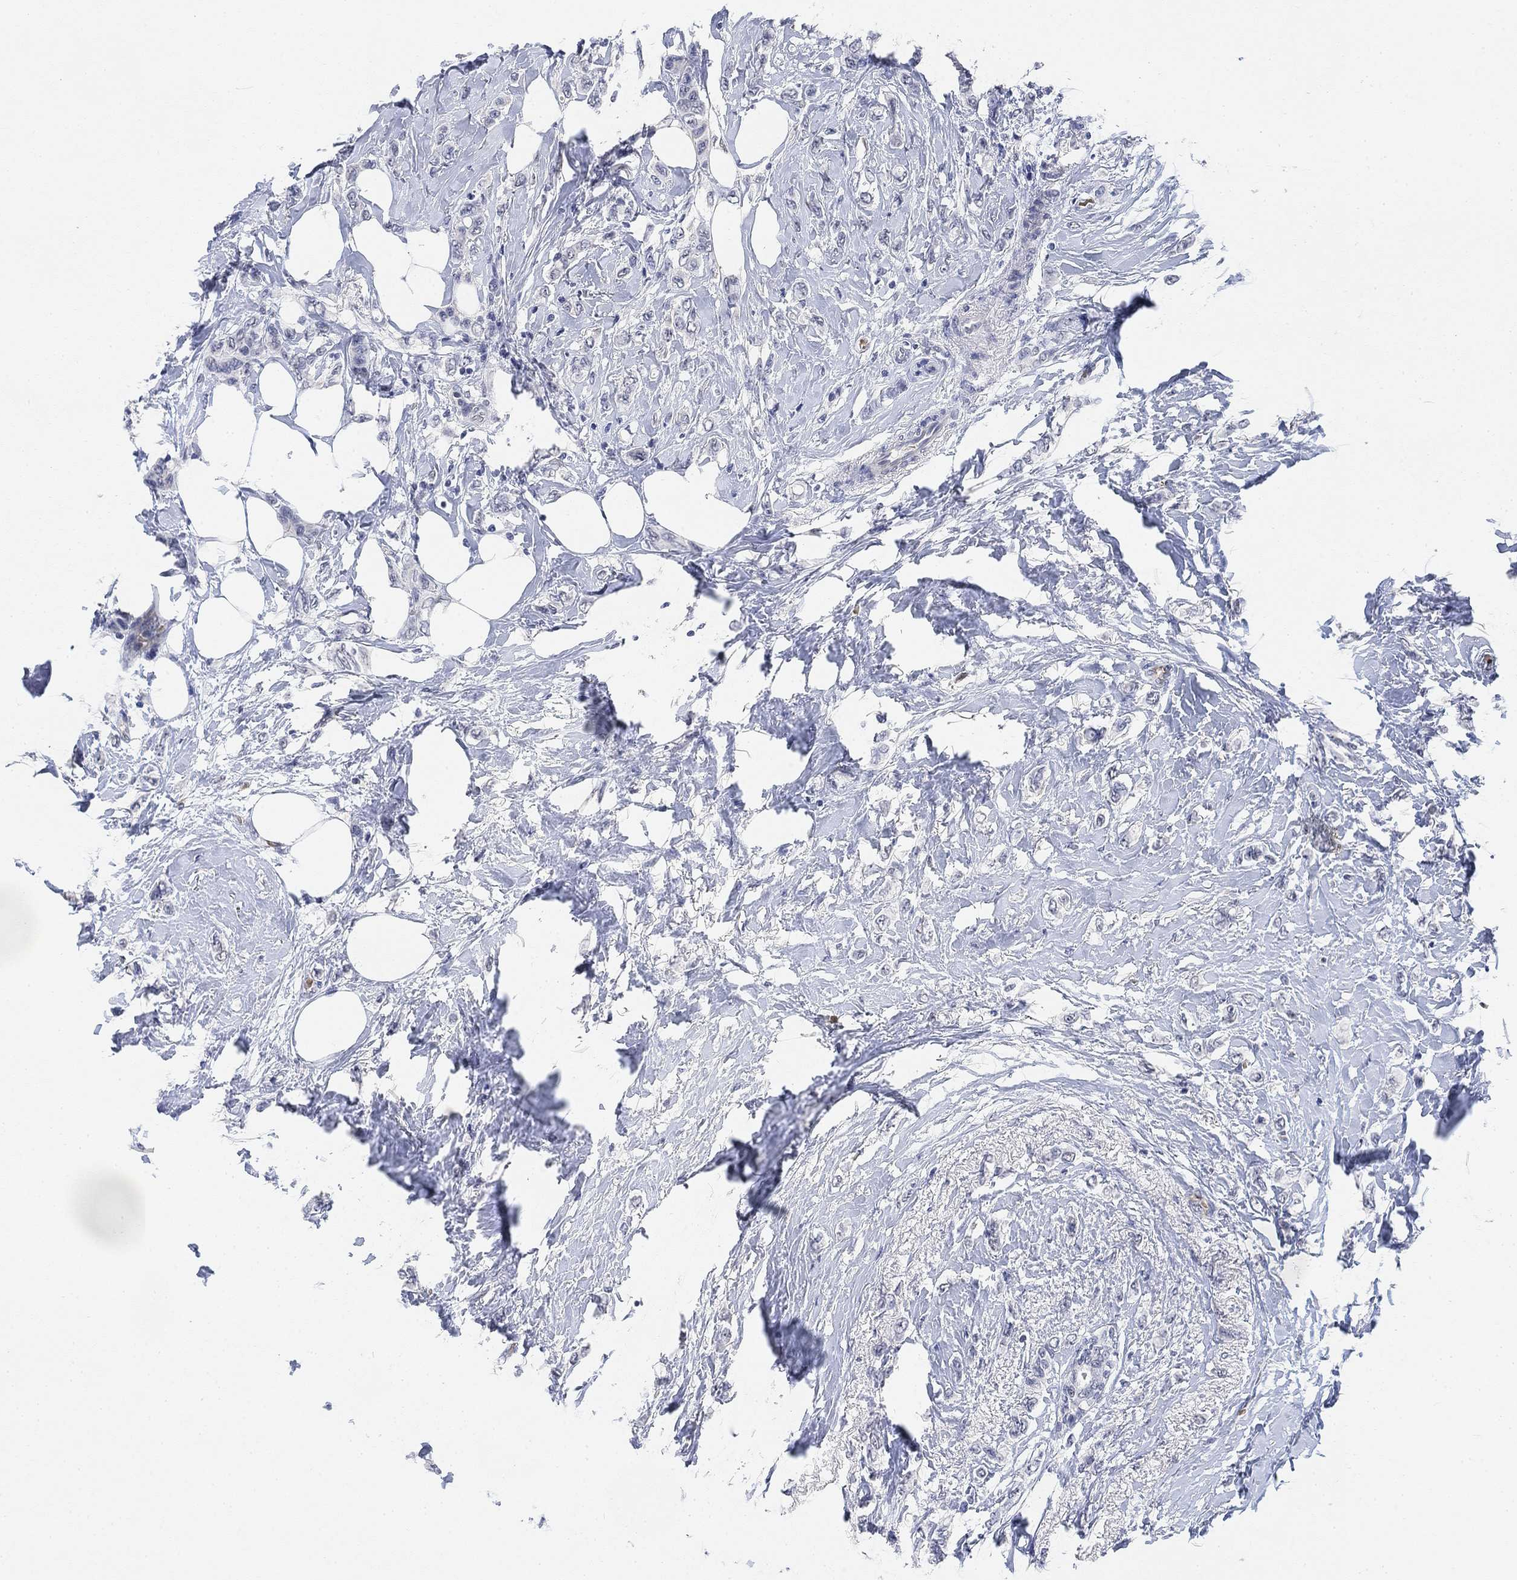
{"staining": {"intensity": "negative", "quantity": "none", "location": "none"}, "tissue": "breast cancer", "cell_type": "Tumor cells", "image_type": "cancer", "snomed": [{"axis": "morphology", "description": "Lobular carcinoma"}, {"axis": "topography", "description": "Breast"}], "caption": "Immunohistochemistry (IHC) photomicrograph of human lobular carcinoma (breast) stained for a protein (brown), which shows no positivity in tumor cells. (DAB immunohistochemistry (IHC) with hematoxylin counter stain).", "gene": "PAX6", "patient": {"sex": "female", "age": 66}}